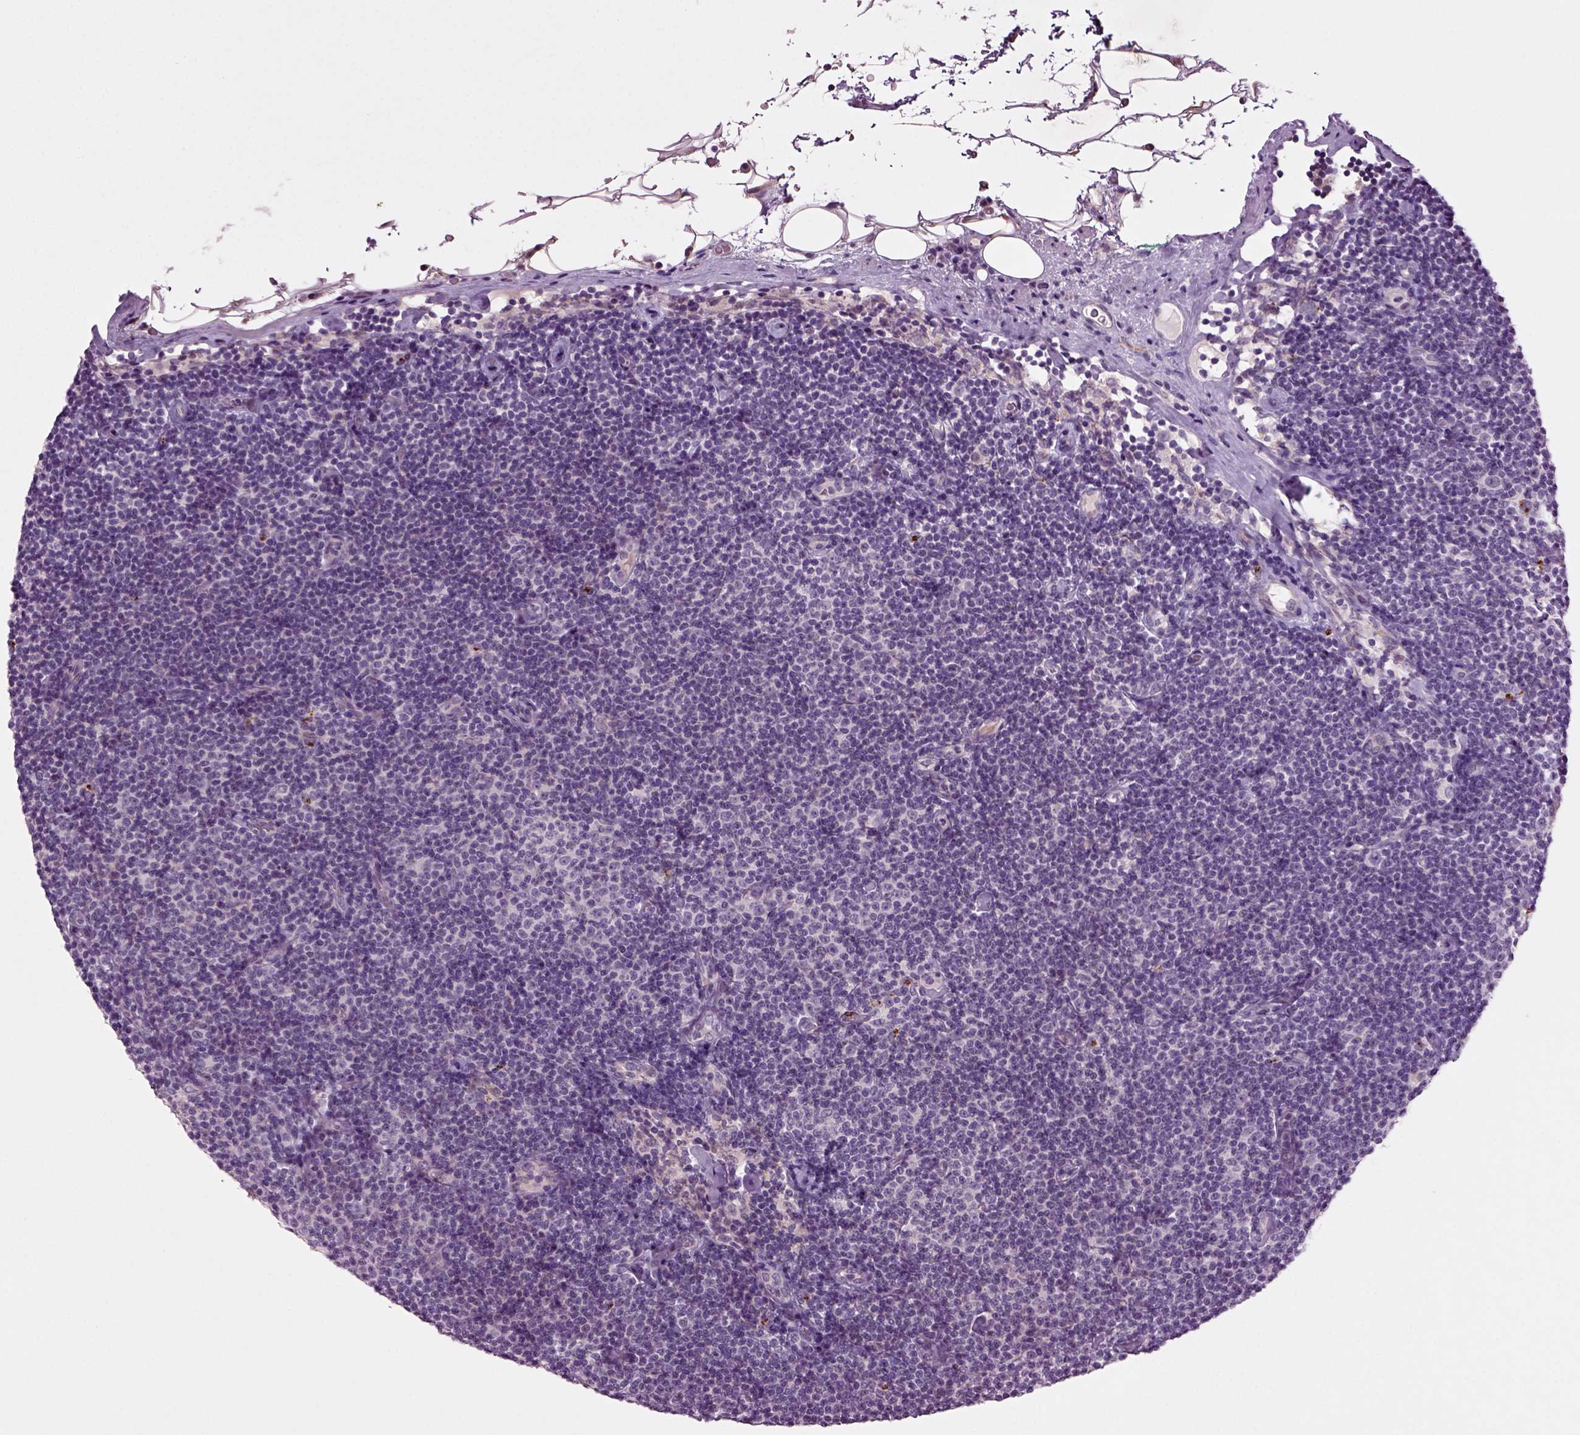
{"staining": {"intensity": "negative", "quantity": "none", "location": "none"}, "tissue": "lymphoma", "cell_type": "Tumor cells", "image_type": "cancer", "snomed": [{"axis": "morphology", "description": "Malignant lymphoma, non-Hodgkin's type, Low grade"}, {"axis": "topography", "description": "Lymph node"}], "caption": "Immunohistochemical staining of malignant lymphoma, non-Hodgkin's type (low-grade) exhibits no significant positivity in tumor cells.", "gene": "SLC17A6", "patient": {"sex": "male", "age": 81}}